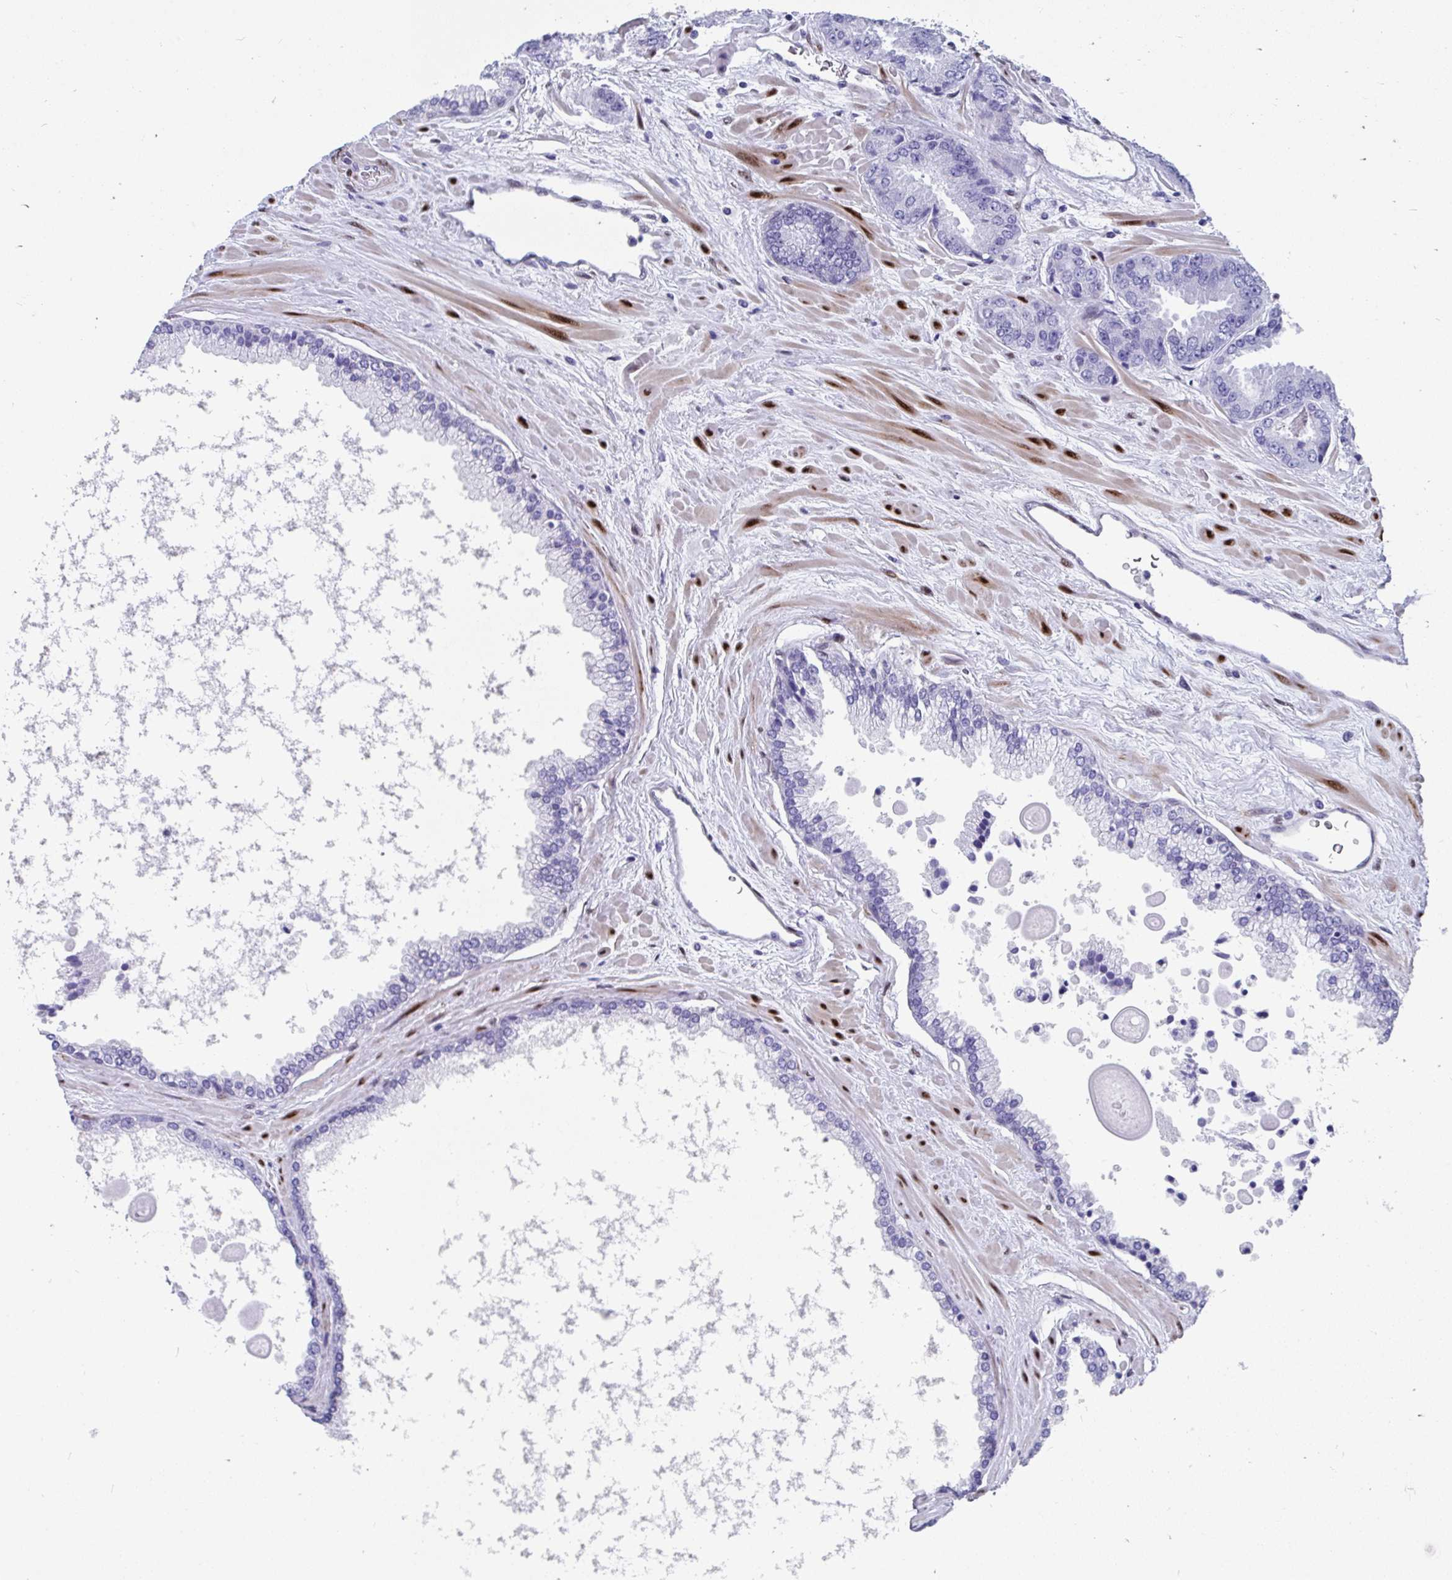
{"staining": {"intensity": "negative", "quantity": "none", "location": "none"}, "tissue": "prostate cancer", "cell_type": "Tumor cells", "image_type": "cancer", "snomed": [{"axis": "morphology", "description": "Adenocarcinoma, Low grade"}, {"axis": "topography", "description": "Prostate"}], "caption": "Tumor cells show no significant expression in prostate adenocarcinoma (low-grade).", "gene": "RBPMS", "patient": {"sex": "male", "age": 67}}